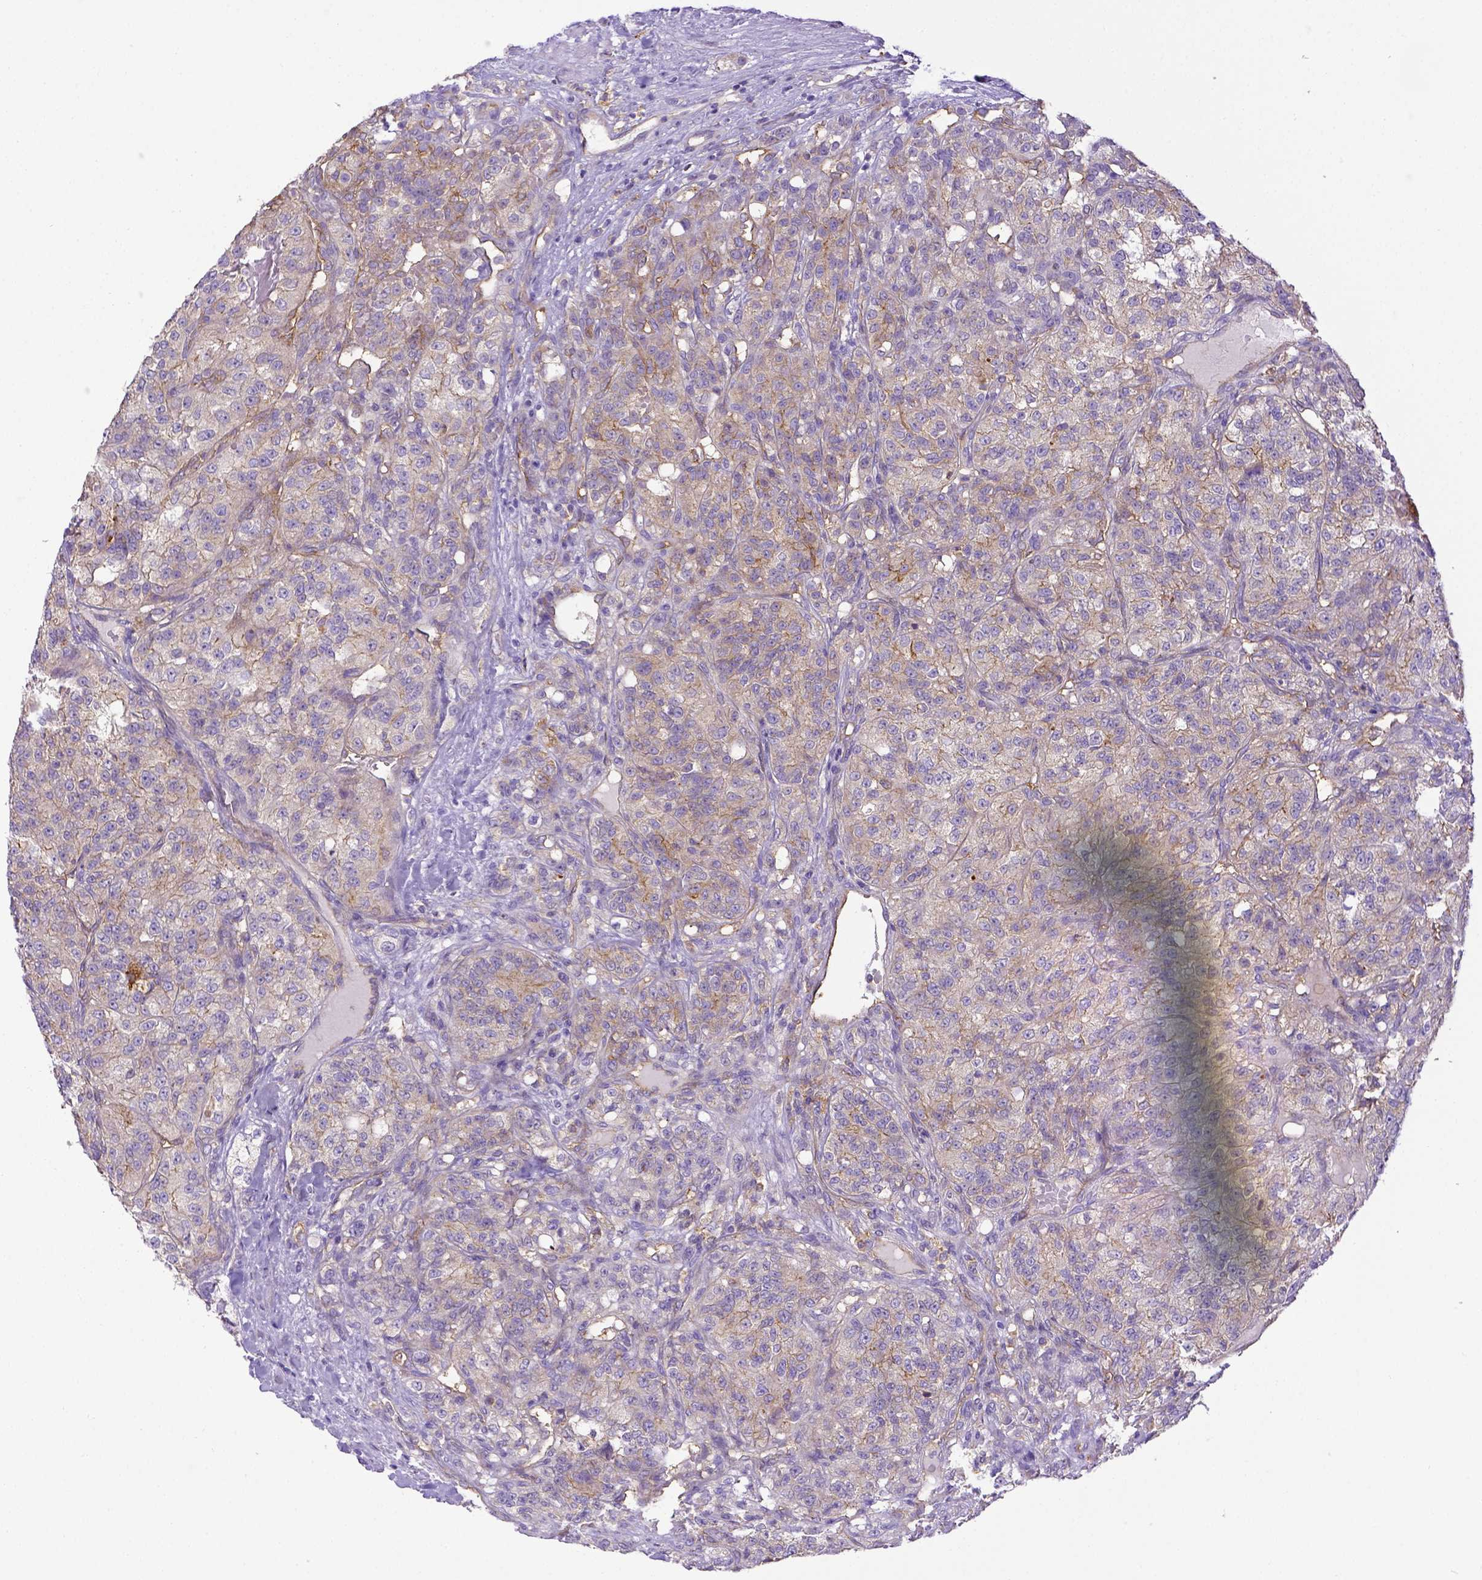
{"staining": {"intensity": "weak", "quantity": "<25%", "location": "cytoplasmic/membranous"}, "tissue": "renal cancer", "cell_type": "Tumor cells", "image_type": "cancer", "snomed": [{"axis": "morphology", "description": "Adenocarcinoma, NOS"}, {"axis": "topography", "description": "Kidney"}], "caption": "Renal cancer (adenocarcinoma) was stained to show a protein in brown. There is no significant expression in tumor cells.", "gene": "CD40", "patient": {"sex": "female", "age": 63}}